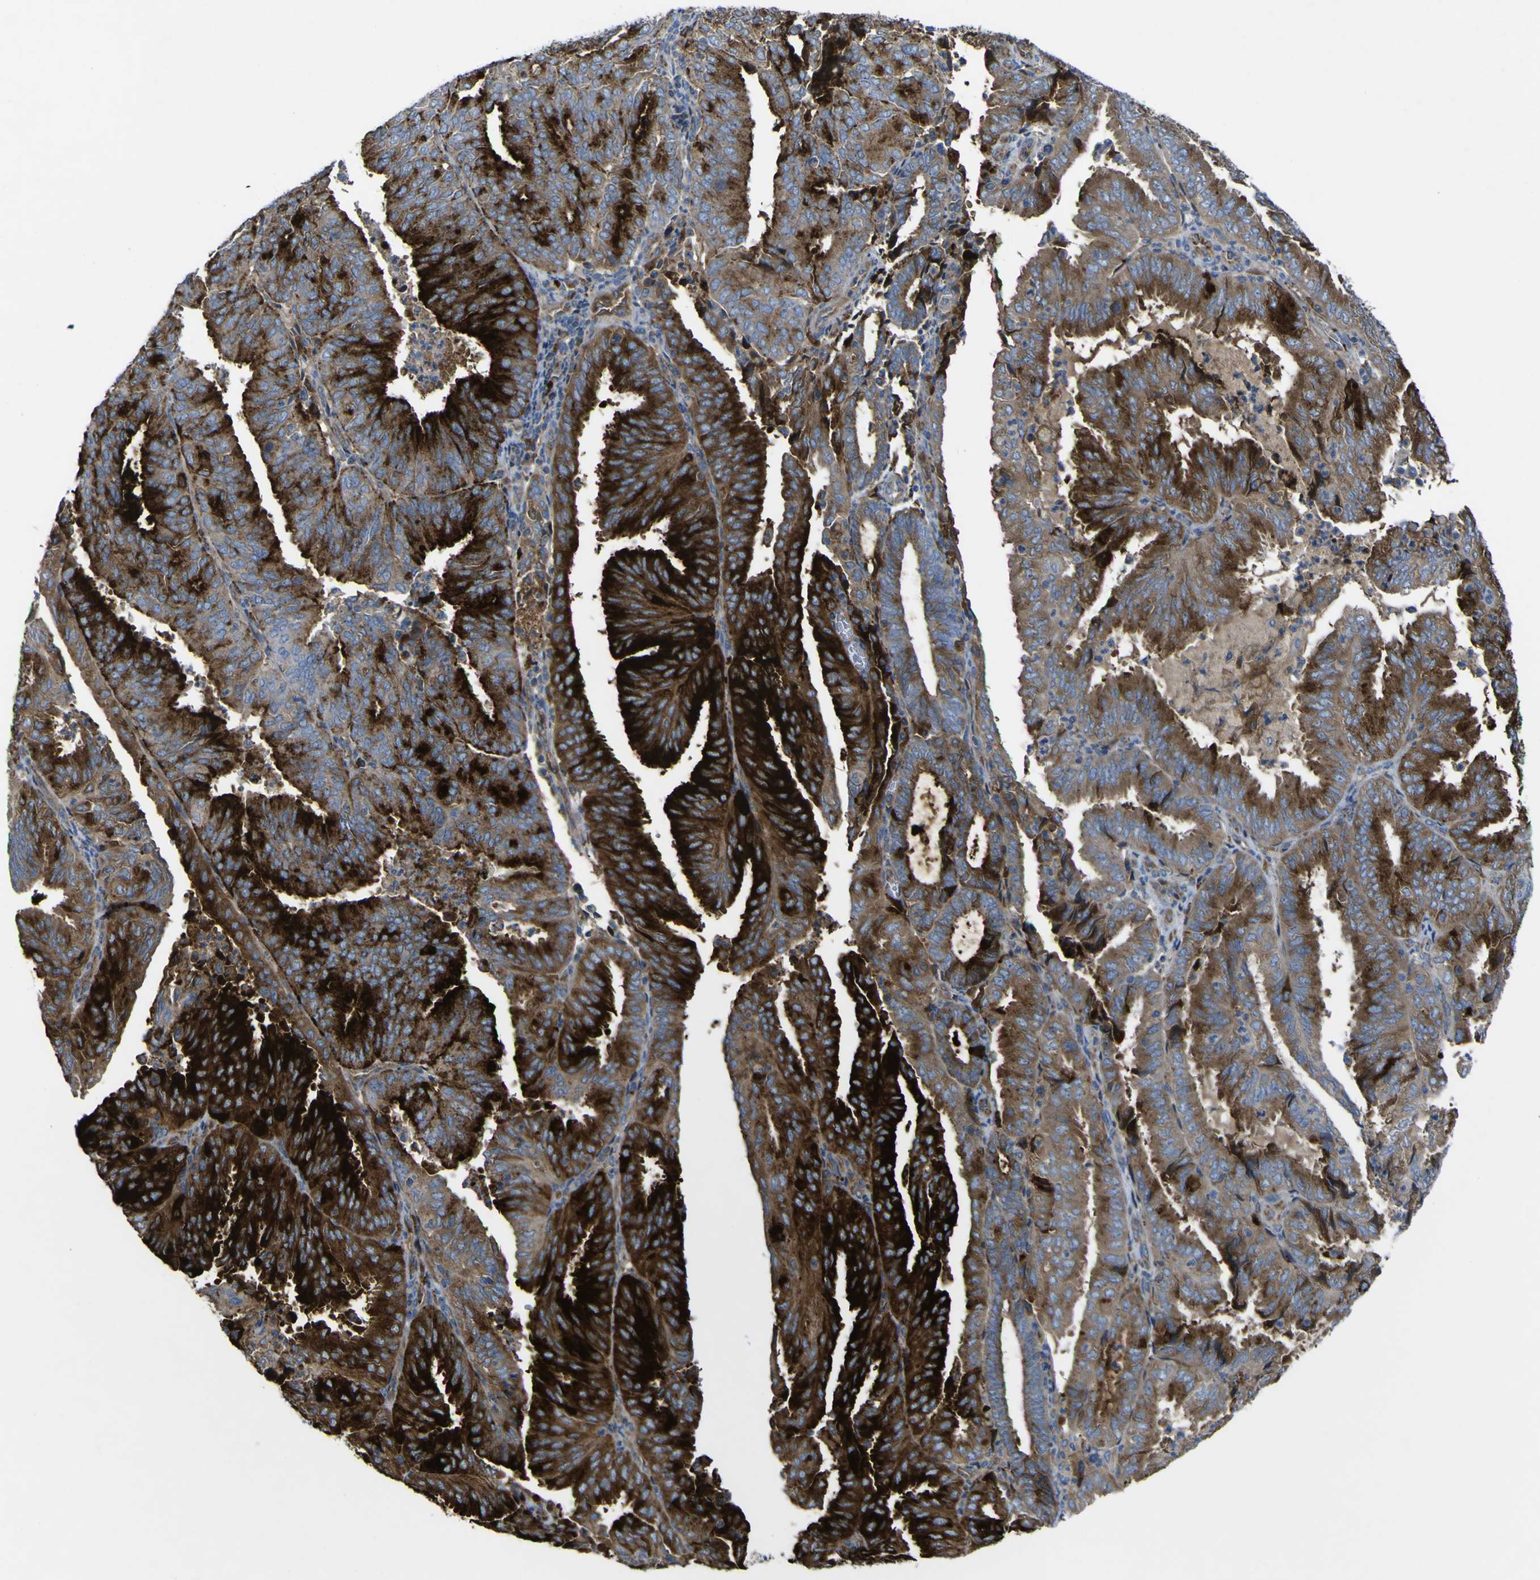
{"staining": {"intensity": "strong", "quantity": ">75%", "location": "cytoplasmic/membranous"}, "tissue": "endometrial cancer", "cell_type": "Tumor cells", "image_type": "cancer", "snomed": [{"axis": "morphology", "description": "Adenocarcinoma, NOS"}, {"axis": "topography", "description": "Uterus"}], "caption": "Strong cytoplasmic/membranous positivity for a protein is appreciated in approximately >75% of tumor cells of endometrial cancer using immunohistochemistry (IHC).", "gene": "CST3", "patient": {"sex": "female", "age": 60}}